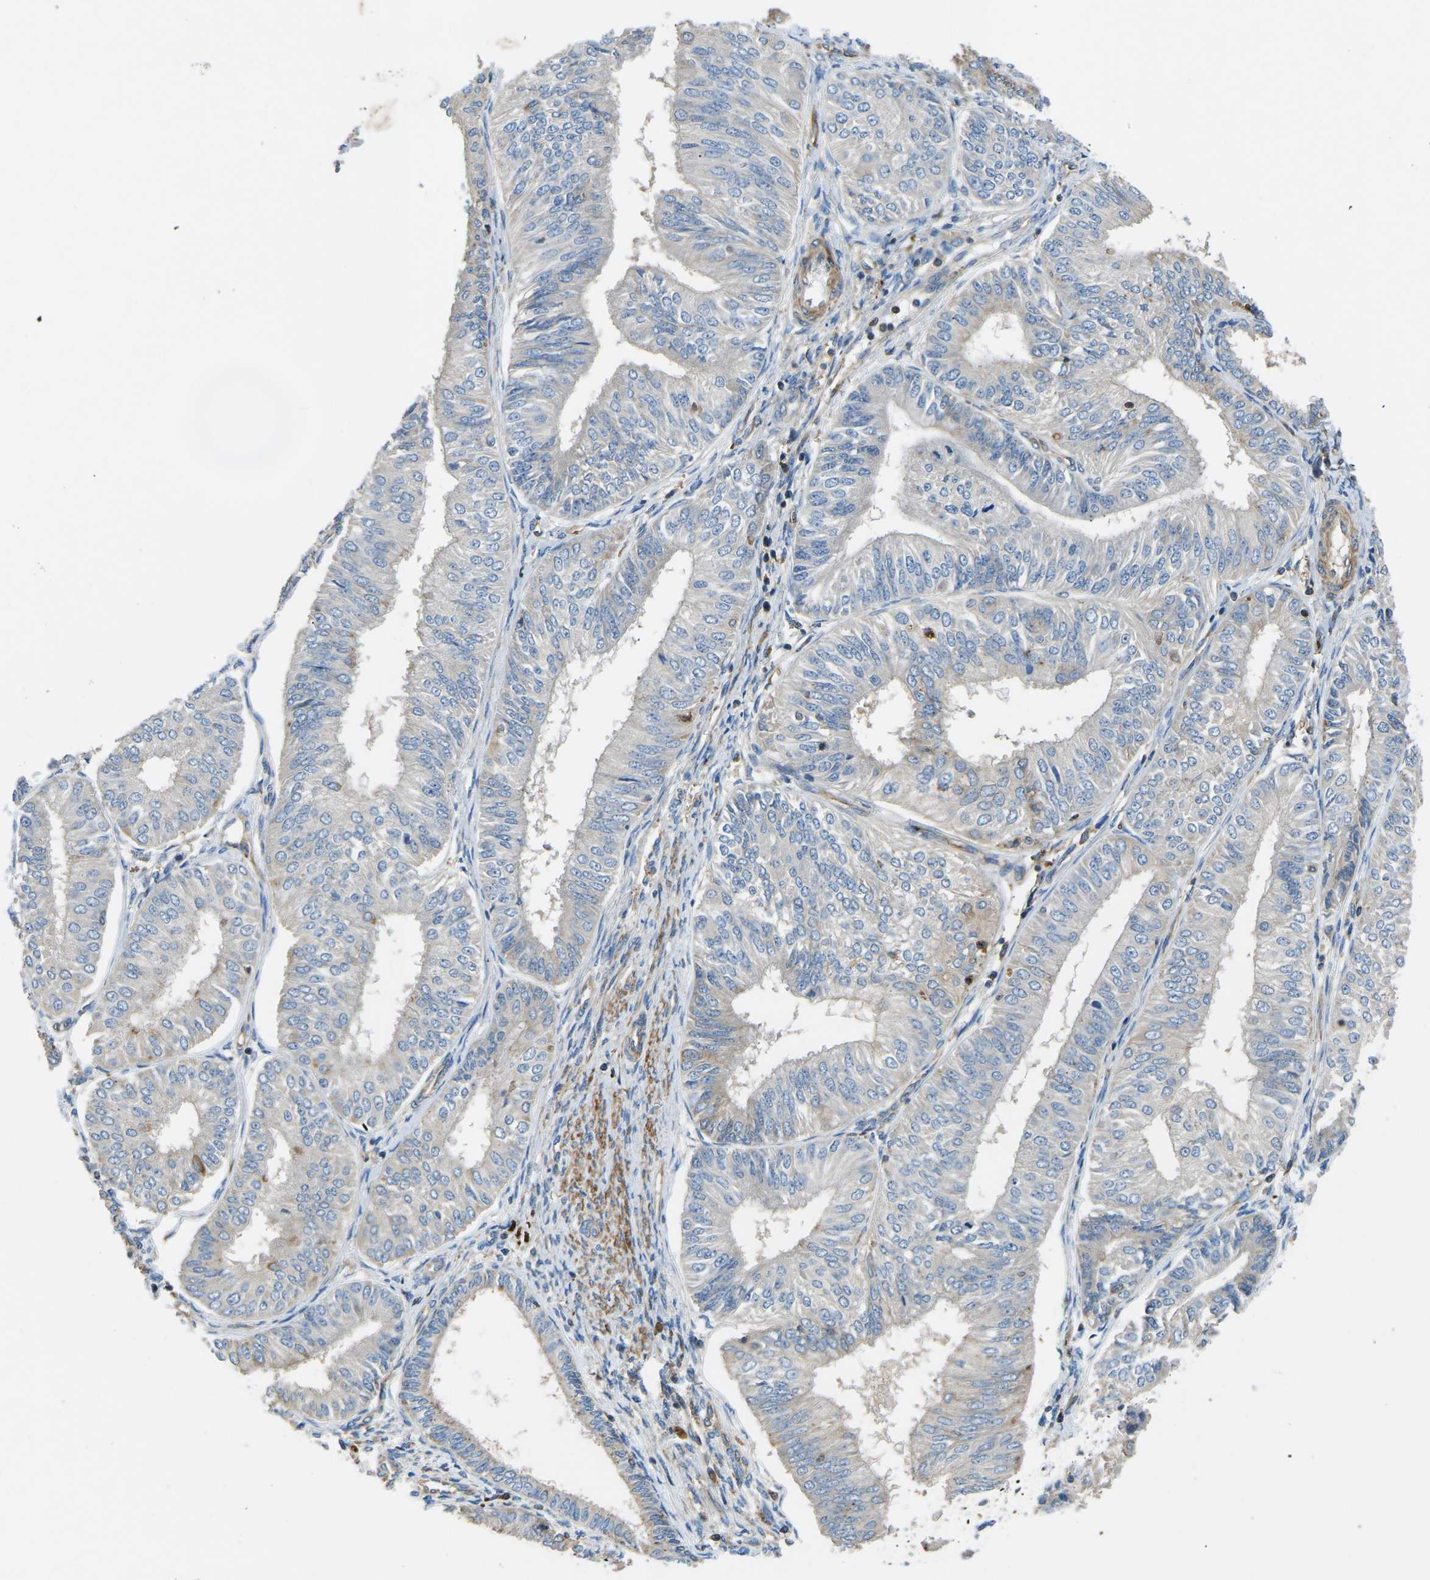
{"staining": {"intensity": "negative", "quantity": "none", "location": "none"}, "tissue": "endometrial cancer", "cell_type": "Tumor cells", "image_type": "cancer", "snomed": [{"axis": "morphology", "description": "Adenocarcinoma, NOS"}, {"axis": "topography", "description": "Endometrium"}], "caption": "Tumor cells are negative for protein expression in human adenocarcinoma (endometrial).", "gene": "KCNJ15", "patient": {"sex": "female", "age": 58}}